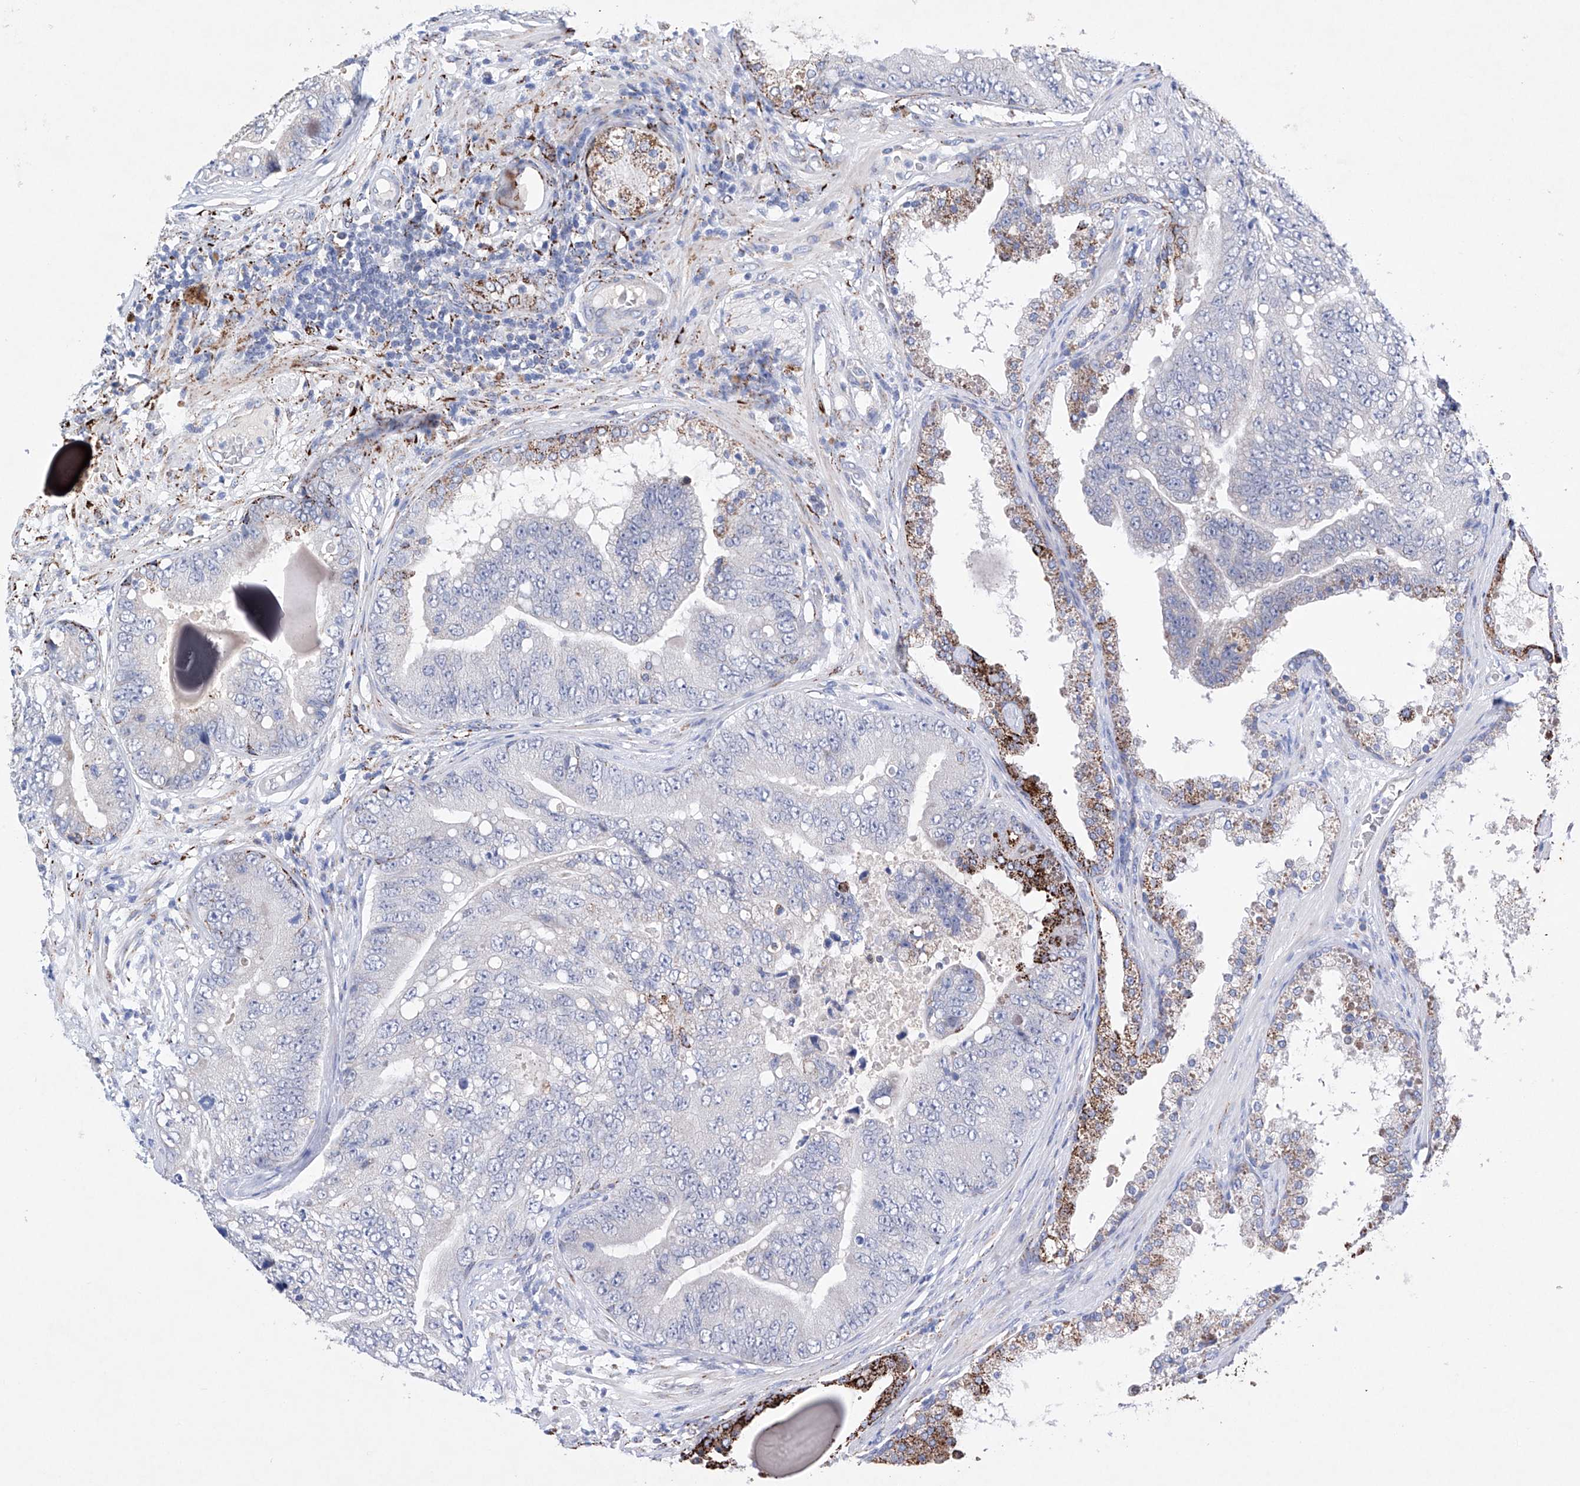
{"staining": {"intensity": "negative", "quantity": "none", "location": "none"}, "tissue": "prostate cancer", "cell_type": "Tumor cells", "image_type": "cancer", "snomed": [{"axis": "morphology", "description": "Adenocarcinoma, High grade"}, {"axis": "topography", "description": "Prostate"}], "caption": "There is no significant staining in tumor cells of adenocarcinoma (high-grade) (prostate).", "gene": "NRROS", "patient": {"sex": "male", "age": 70}}